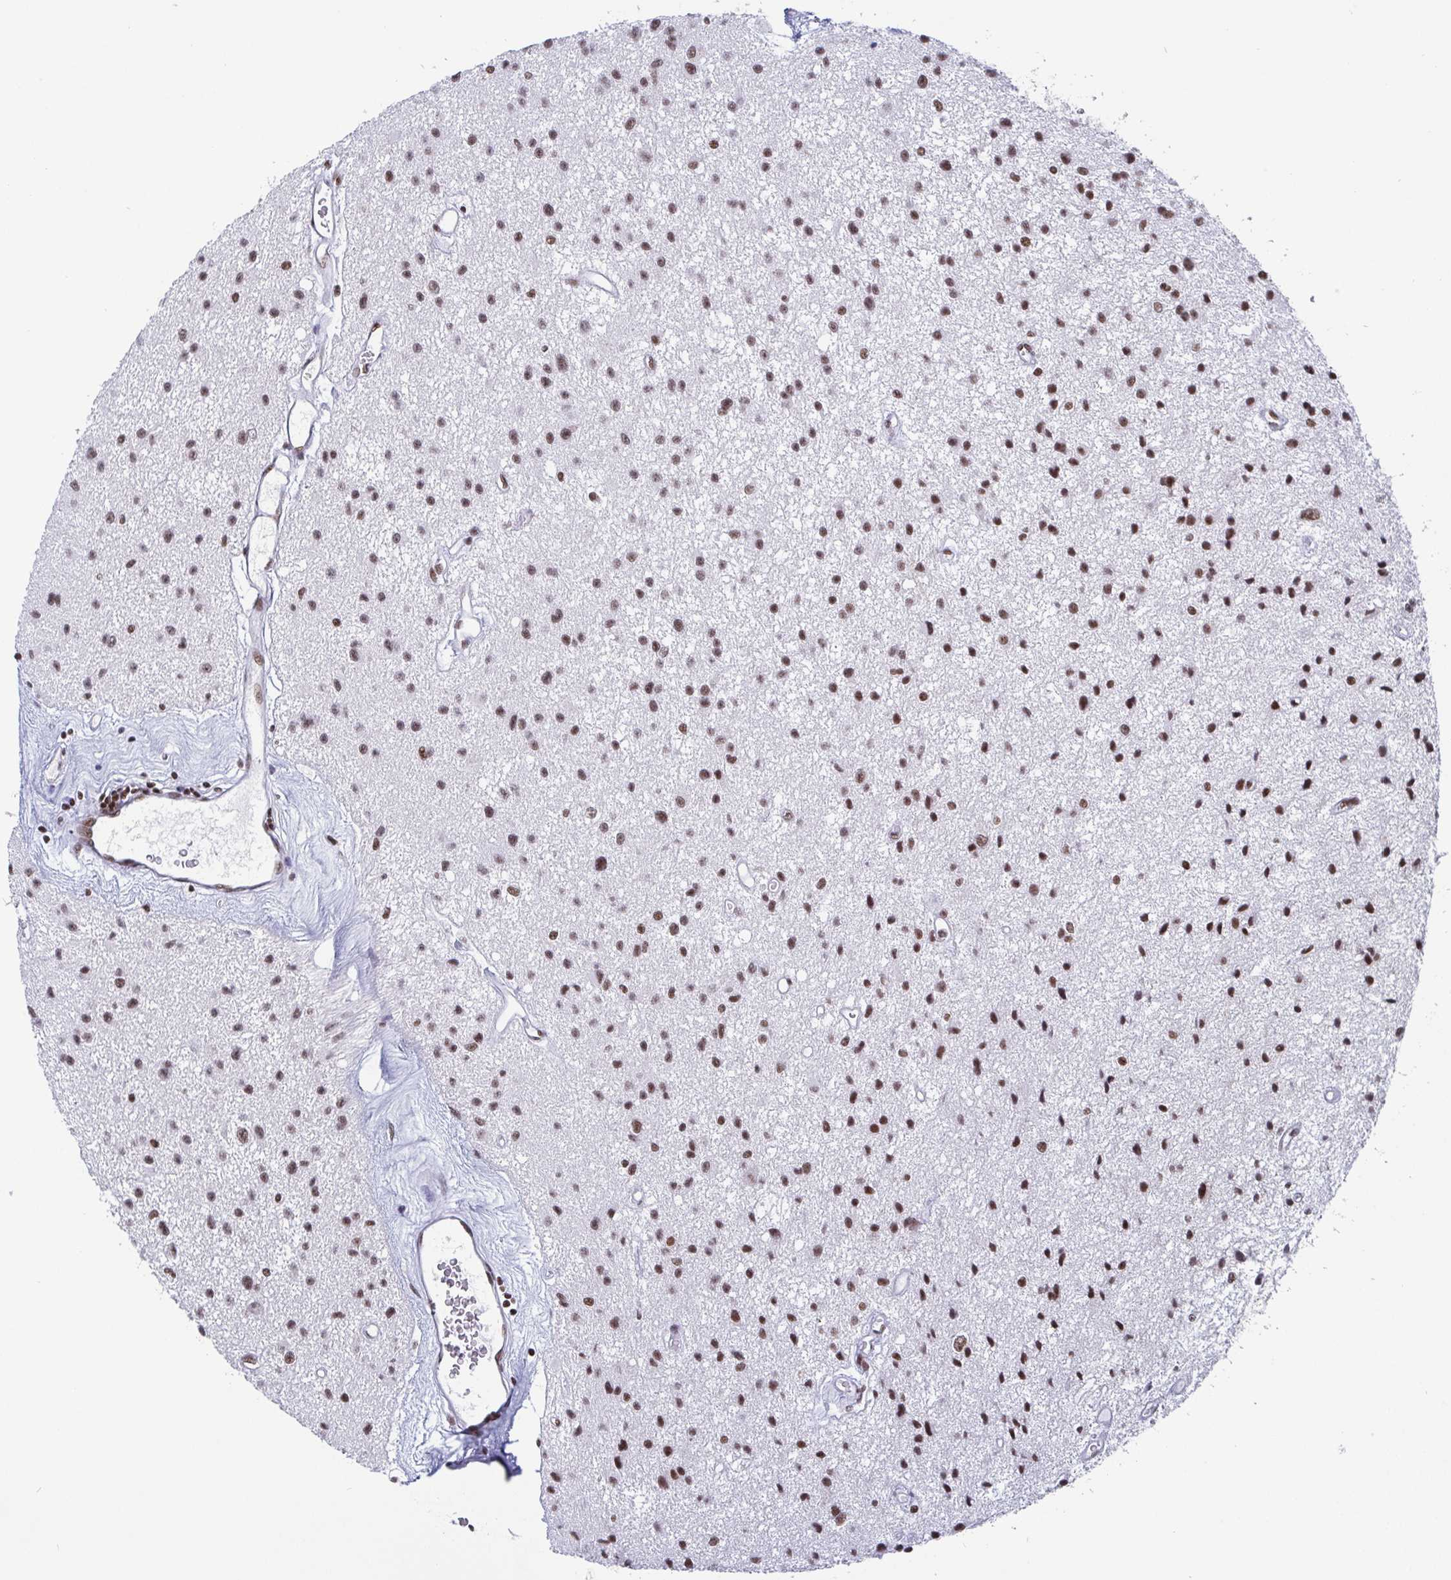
{"staining": {"intensity": "moderate", "quantity": ">75%", "location": "nuclear"}, "tissue": "glioma", "cell_type": "Tumor cells", "image_type": "cancer", "snomed": [{"axis": "morphology", "description": "Glioma, malignant, Low grade"}, {"axis": "topography", "description": "Brain"}], "caption": "Protein staining displays moderate nuclear staining in about >75% of tumor cells in low-grade glioma (malignant).", "gene": "CTCF", "patient": {"sex": "male", "age": 43}}